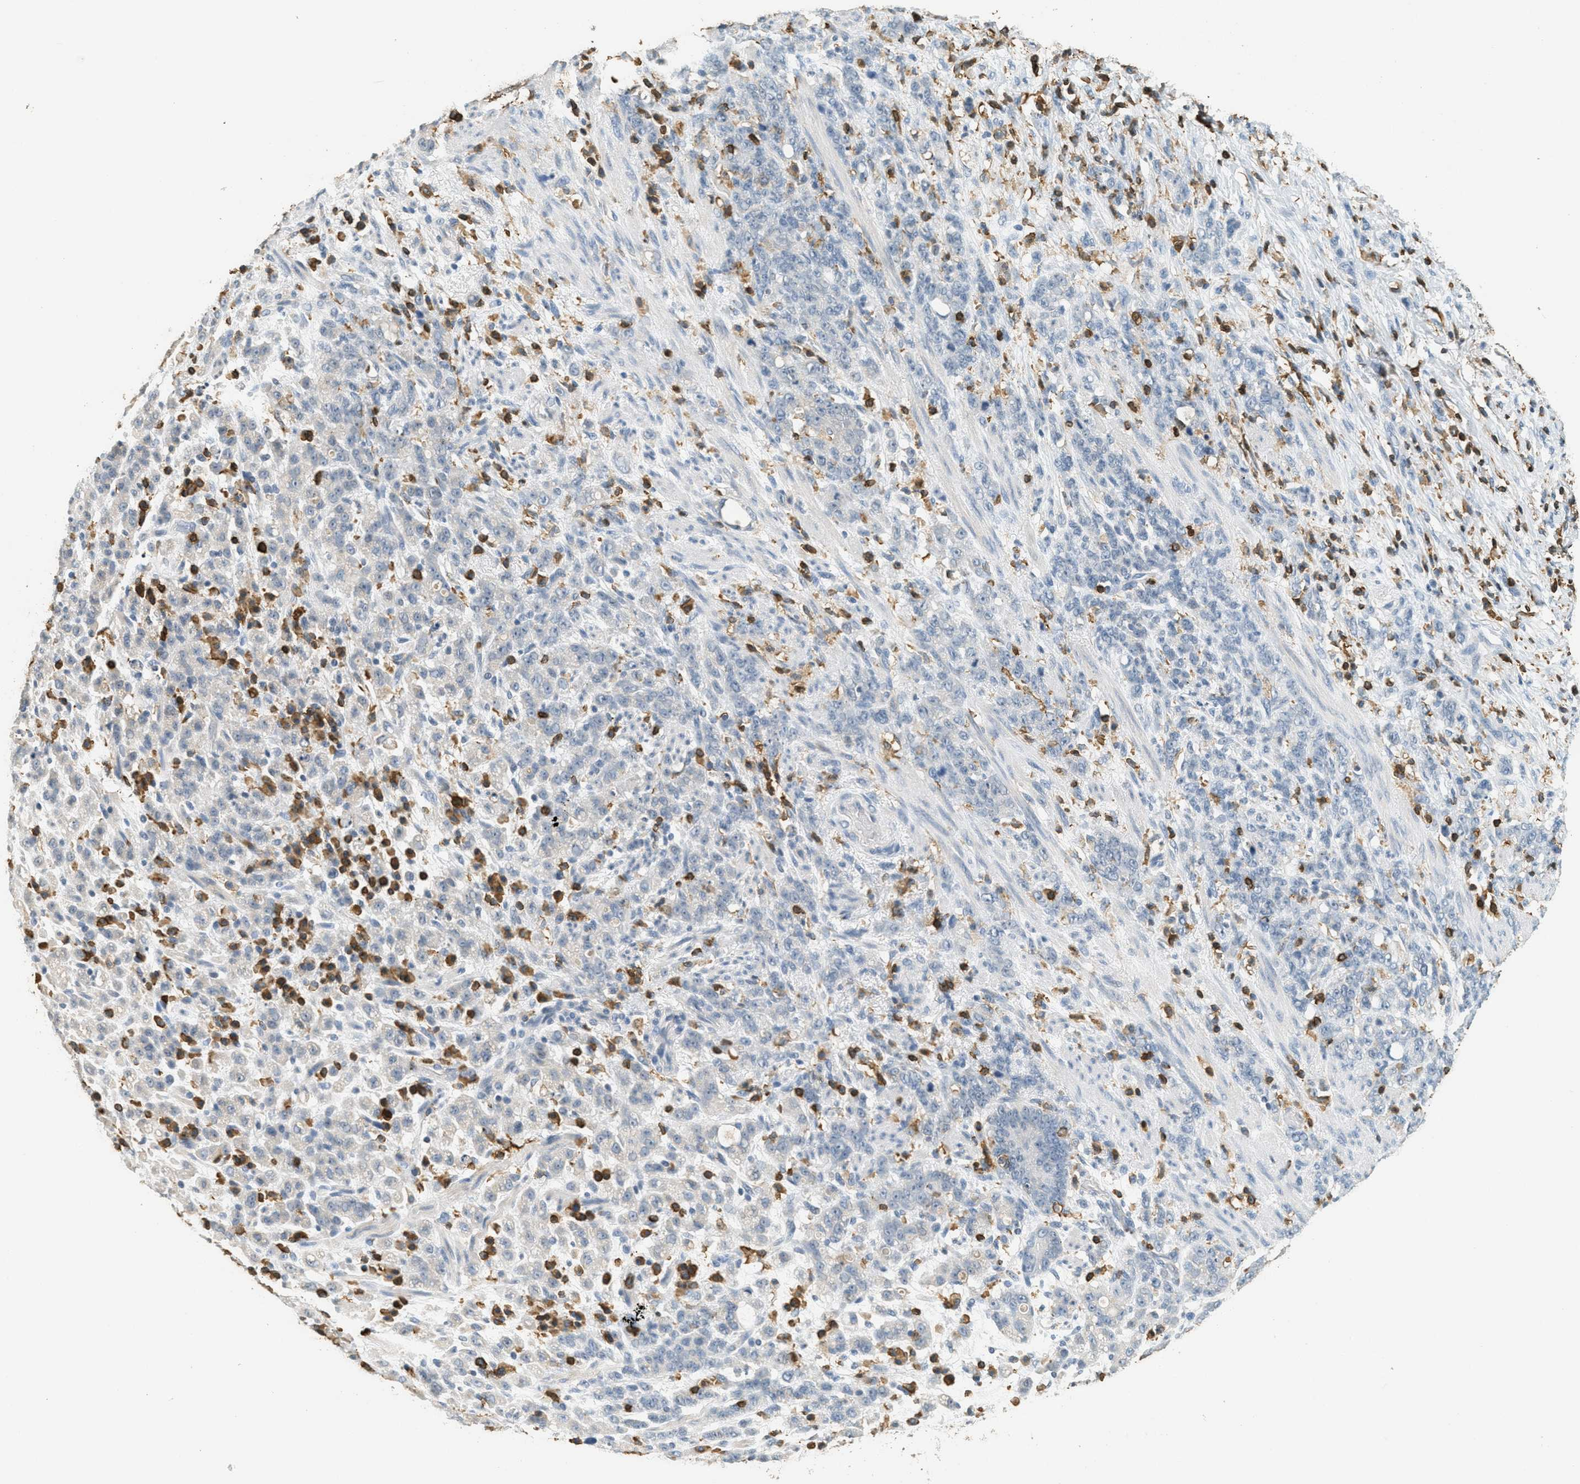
{"staining": {"intensity": "negative", "quantity": "none", "location": "none"}, "tissue": "stomach cancer", "cell_type": "Tumor cells", "image_type": "cancer", "snomed": [{"axis": "morphology", "description": "Adenocarcinoma, NOS"}, {"axis": "topography", "description": "Stomach, lower"}], "caption": "Micrograph shows no significant protein staining in tumor cells of stomach cancer (adenocarcinoma).", "gene": "LSP1", "patient": {"sex": "male", "age": 88}}